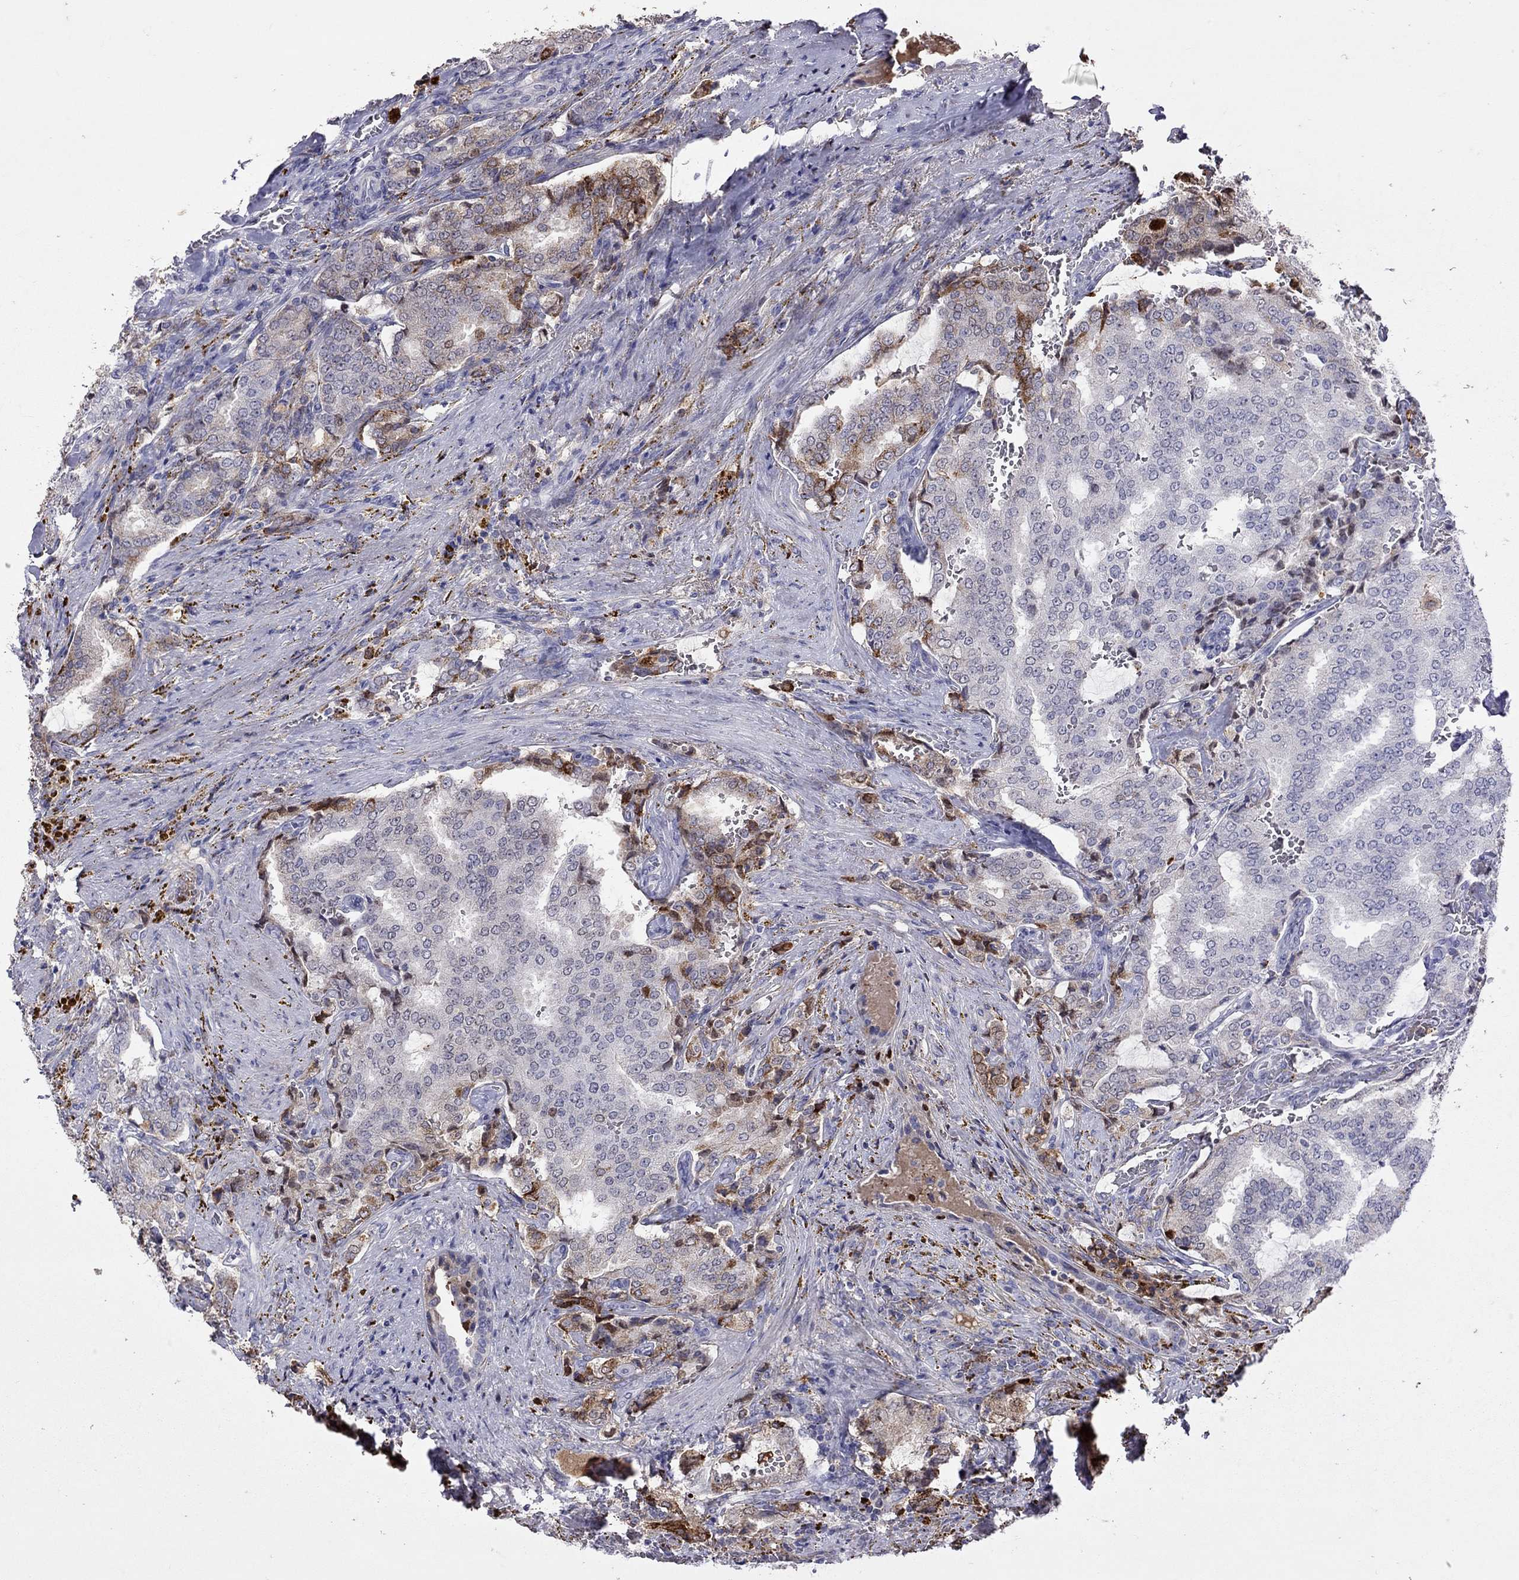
{"staining": {"intensity": "moderate", "quantity": "25%-75%", "location": "cytoplasmic/membranous"}, "tissue": "prostate cancer", "cell_type": "Tumor cells", "image_type": "cancer", "snomed": [{"axis": "morphology", "description": "Adenocarcinoma, NOS"}, {"axis": "topography", "description": "Prostate"}], "caption": "Prostate cancer tissue exhibits moderate cytoplasmic/membranous expression in approximately 25%-75% of tumor cells, visualized by immunohistochemistry.", "gene": "SERPINA3", "patient": {"sex": "male", "age": 65}}